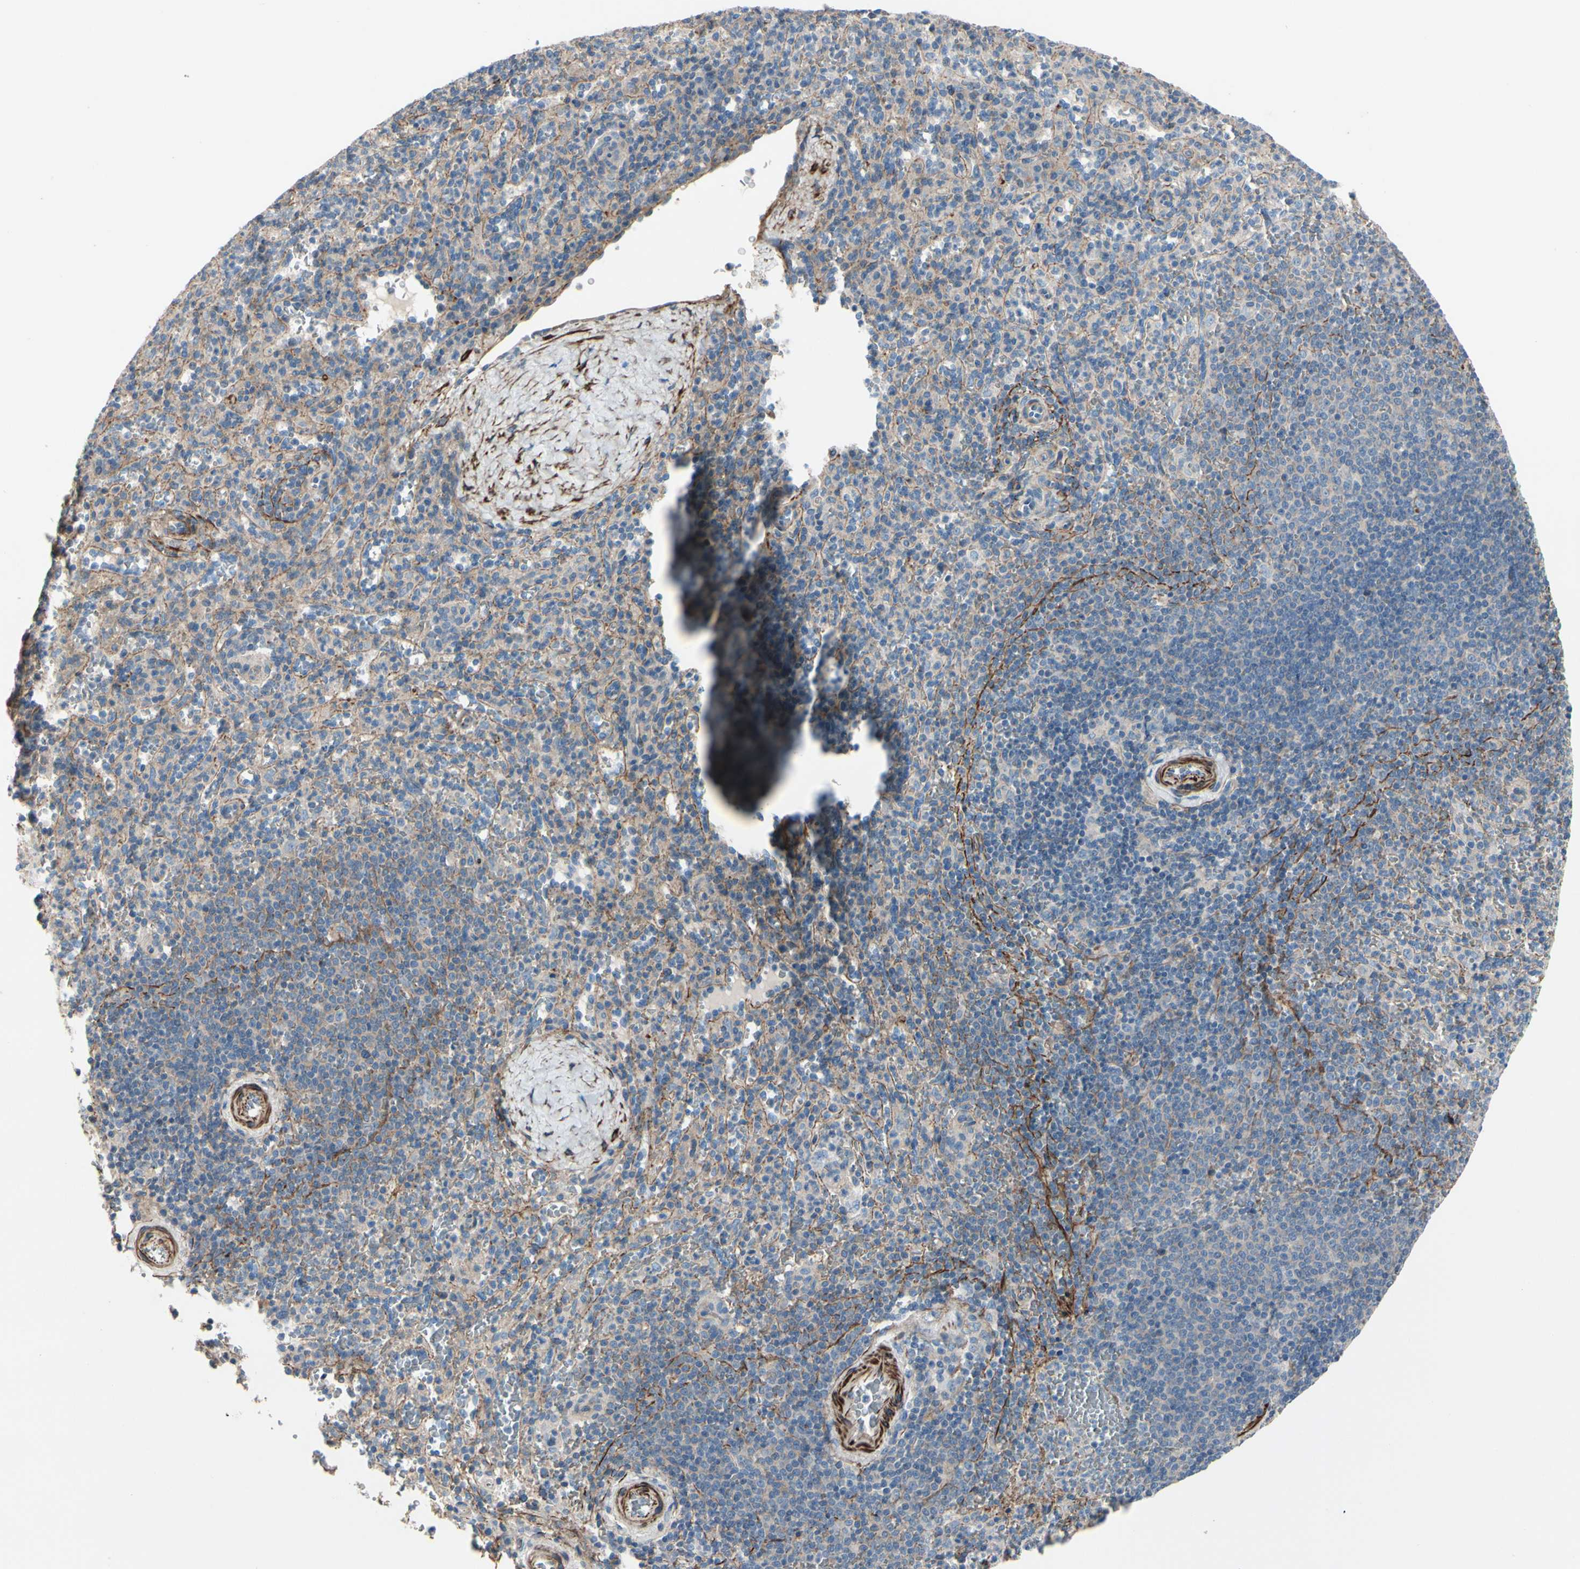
{"staining": {"intensity": "weak", "quantity": "25%-75%", "location": "cytoplasmic/membranous"}, "tissue": "spleen", "cell_type": "Cells in red pulp", "image_type": "normal", "snomed": [{"axis": "morphology", "description": "Normal tissue, NOS"}, {"axis": "topography", "description": "Spleen"}], "caption": "Immunohistochemistry (DAB) staining of normal human spleen demonstrates weak cytoplasmic/membranous protein positivity in approximately 25%-75% of cells in red pulp.", "gene": "TPM1", "patient": {"sex": "male", "age": 36}}